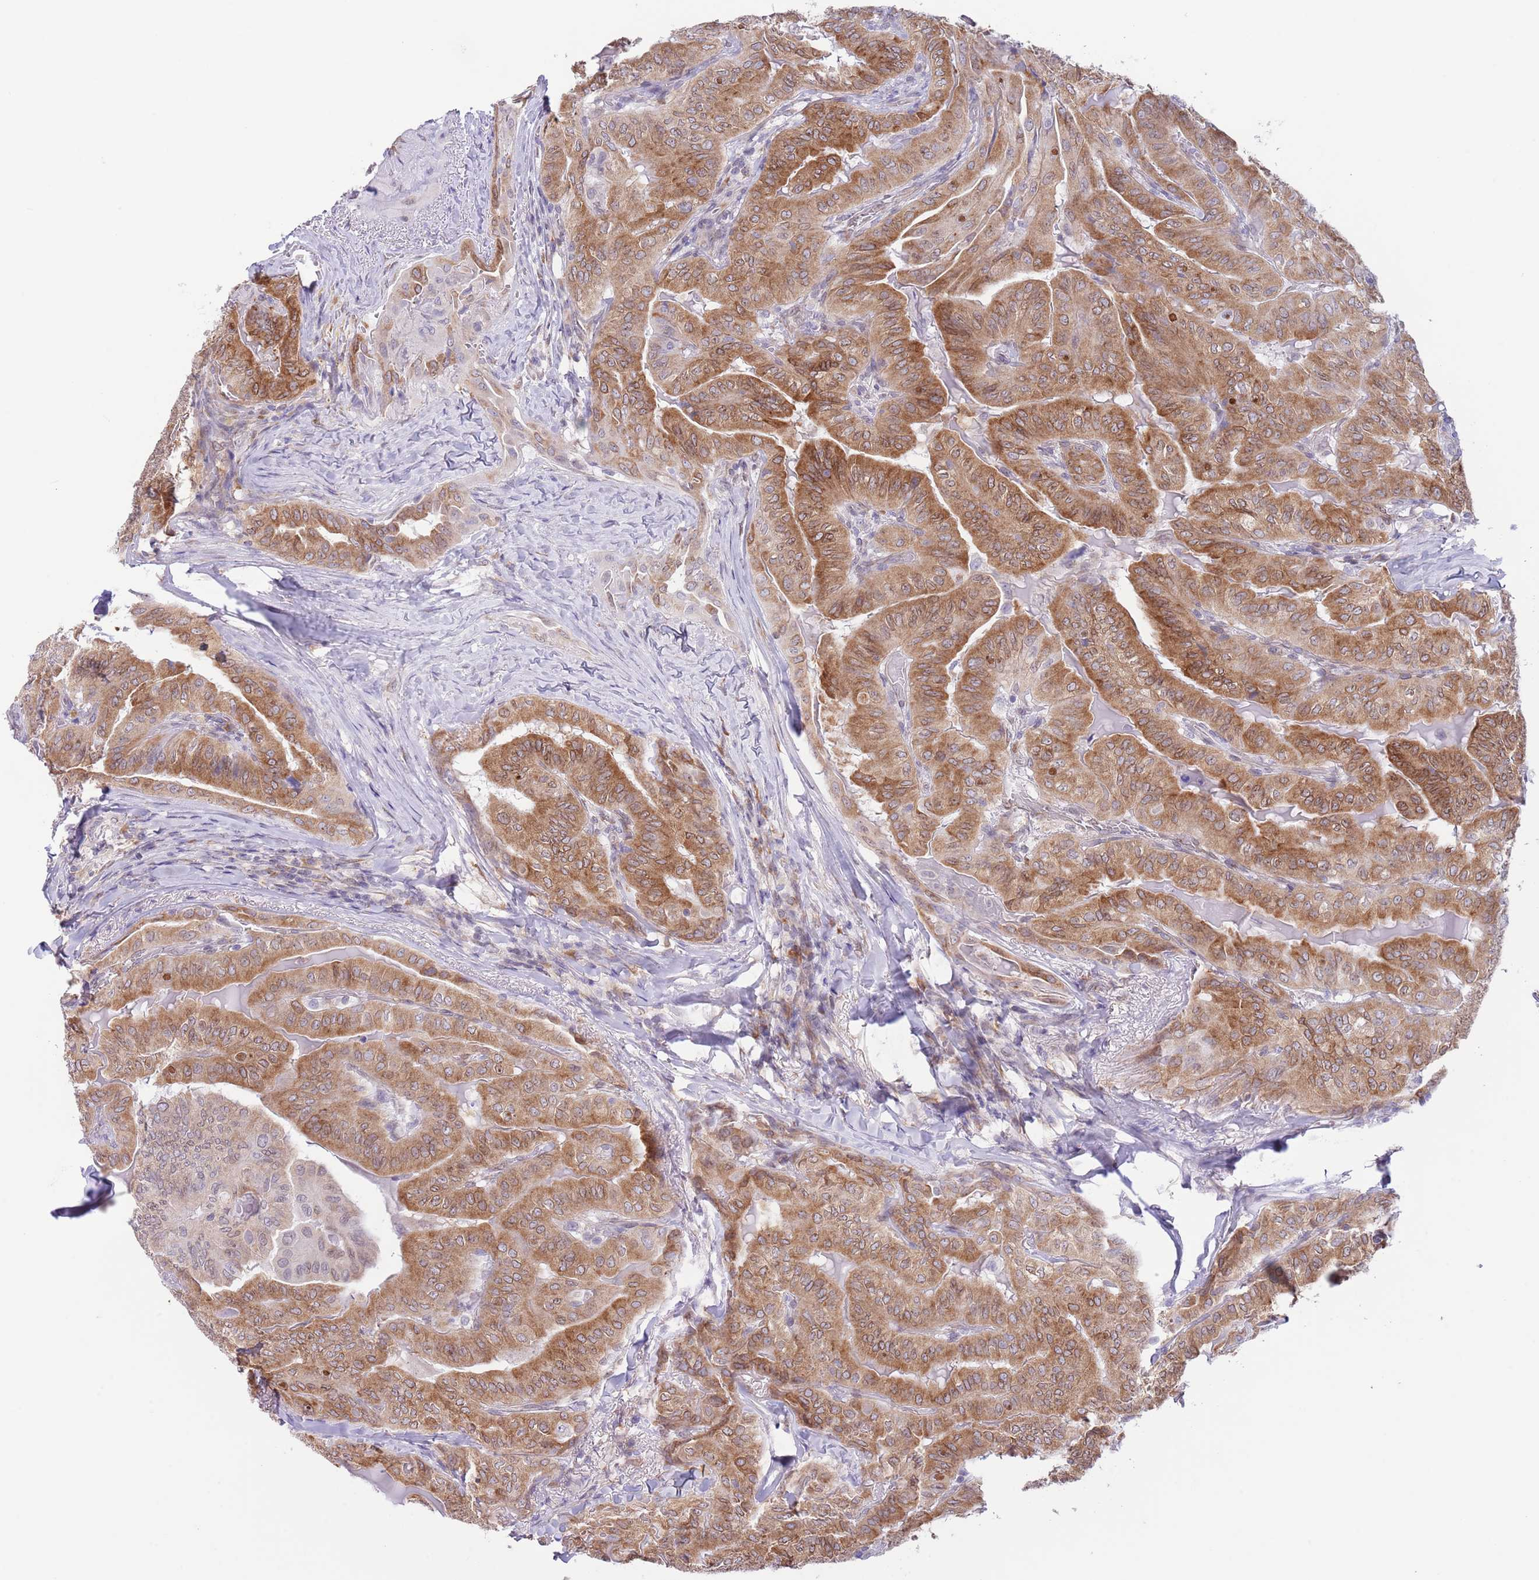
{"staining": {"intensity": "moderate", "quantity": ">75%", "location": "cytoplasmic/membranous"}, "tissue": "thyroid cancer", "cell_type": "Tumor cells", "image_type": "cancer", "snomed": [{"axis": "morphology", "description": "Papillary adenocarcinoma, NOS"}, {"axis": "topography", "description": "Thyroid gland"}], "caption": "Immunohistochemical staining of human thyroid cancer (papillary adenocarcinoma) exhibits moderate cytoplasmic/membranous protein staining in approximately >75% of tumor cells.", "gene": "EBPL", "patient": {"sex": "female", "age": 68}}